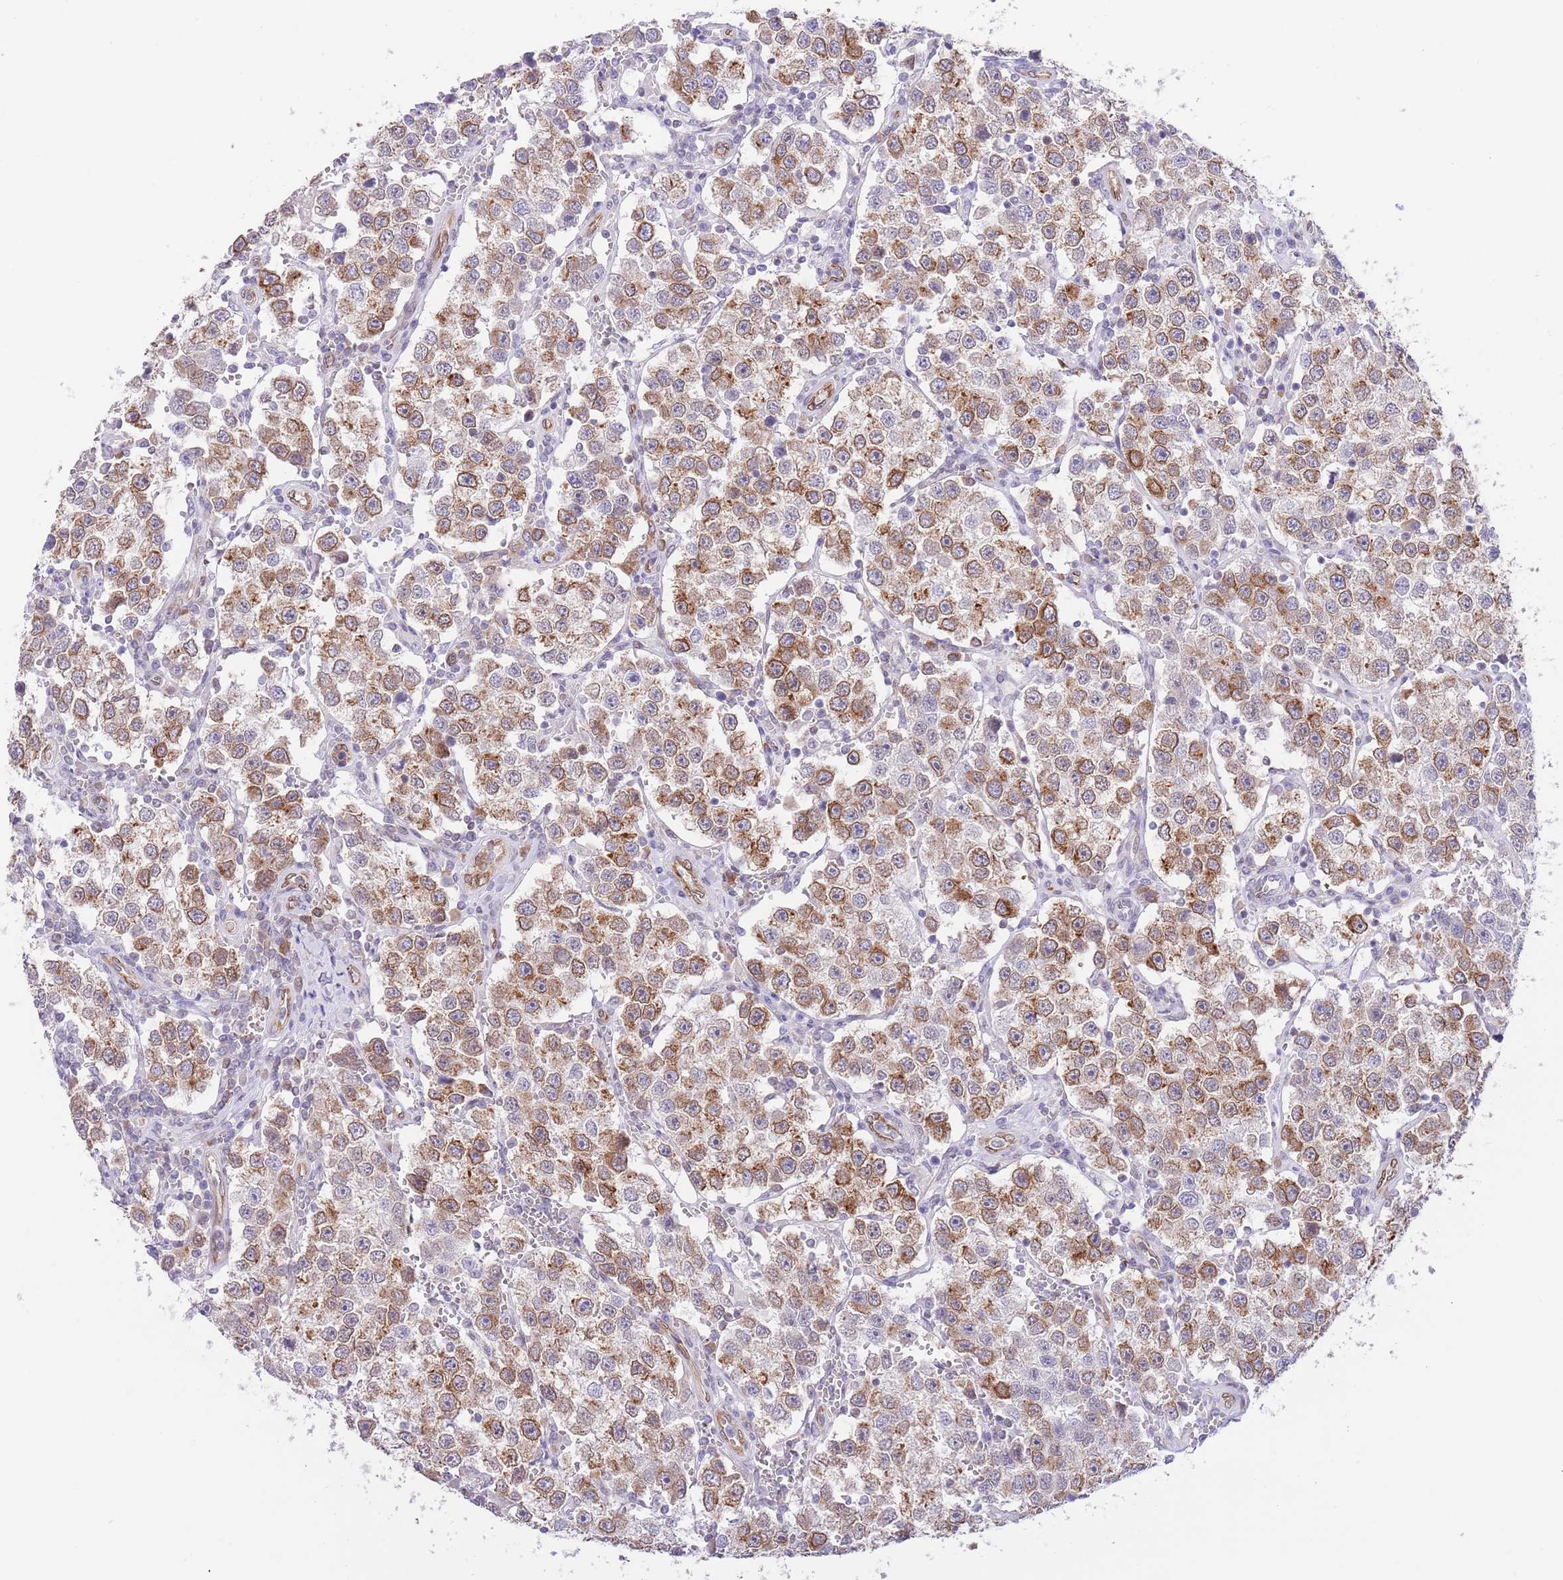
{"staining": {"intensity": "moderate", "quantity": ">75%", "location": "cytoplasmic/membranous"}, "tissue": "testis cancer", "cell_type": "Tumor cells", "image_type": "cancer", "snomed": [{"axis": "morphology", "description": "Seminoma, NOS"}, {"axis": "topography", "description": "Testis"}], "caption": "Immunohistochemical staining of human testis cancer (seminoma) shows medium levels of moderate cytoplasmic/membranous protein positivity in approximately >75% of tumor cells. The protein of interest is stained brown, and the nuclei are stained in blue (DAB (3,3'-diaminobenzidine) IHC with brightfield microscopy, high magnification).", "gene": "EBPL", "patient": {"sex": "male", "age": 37}}